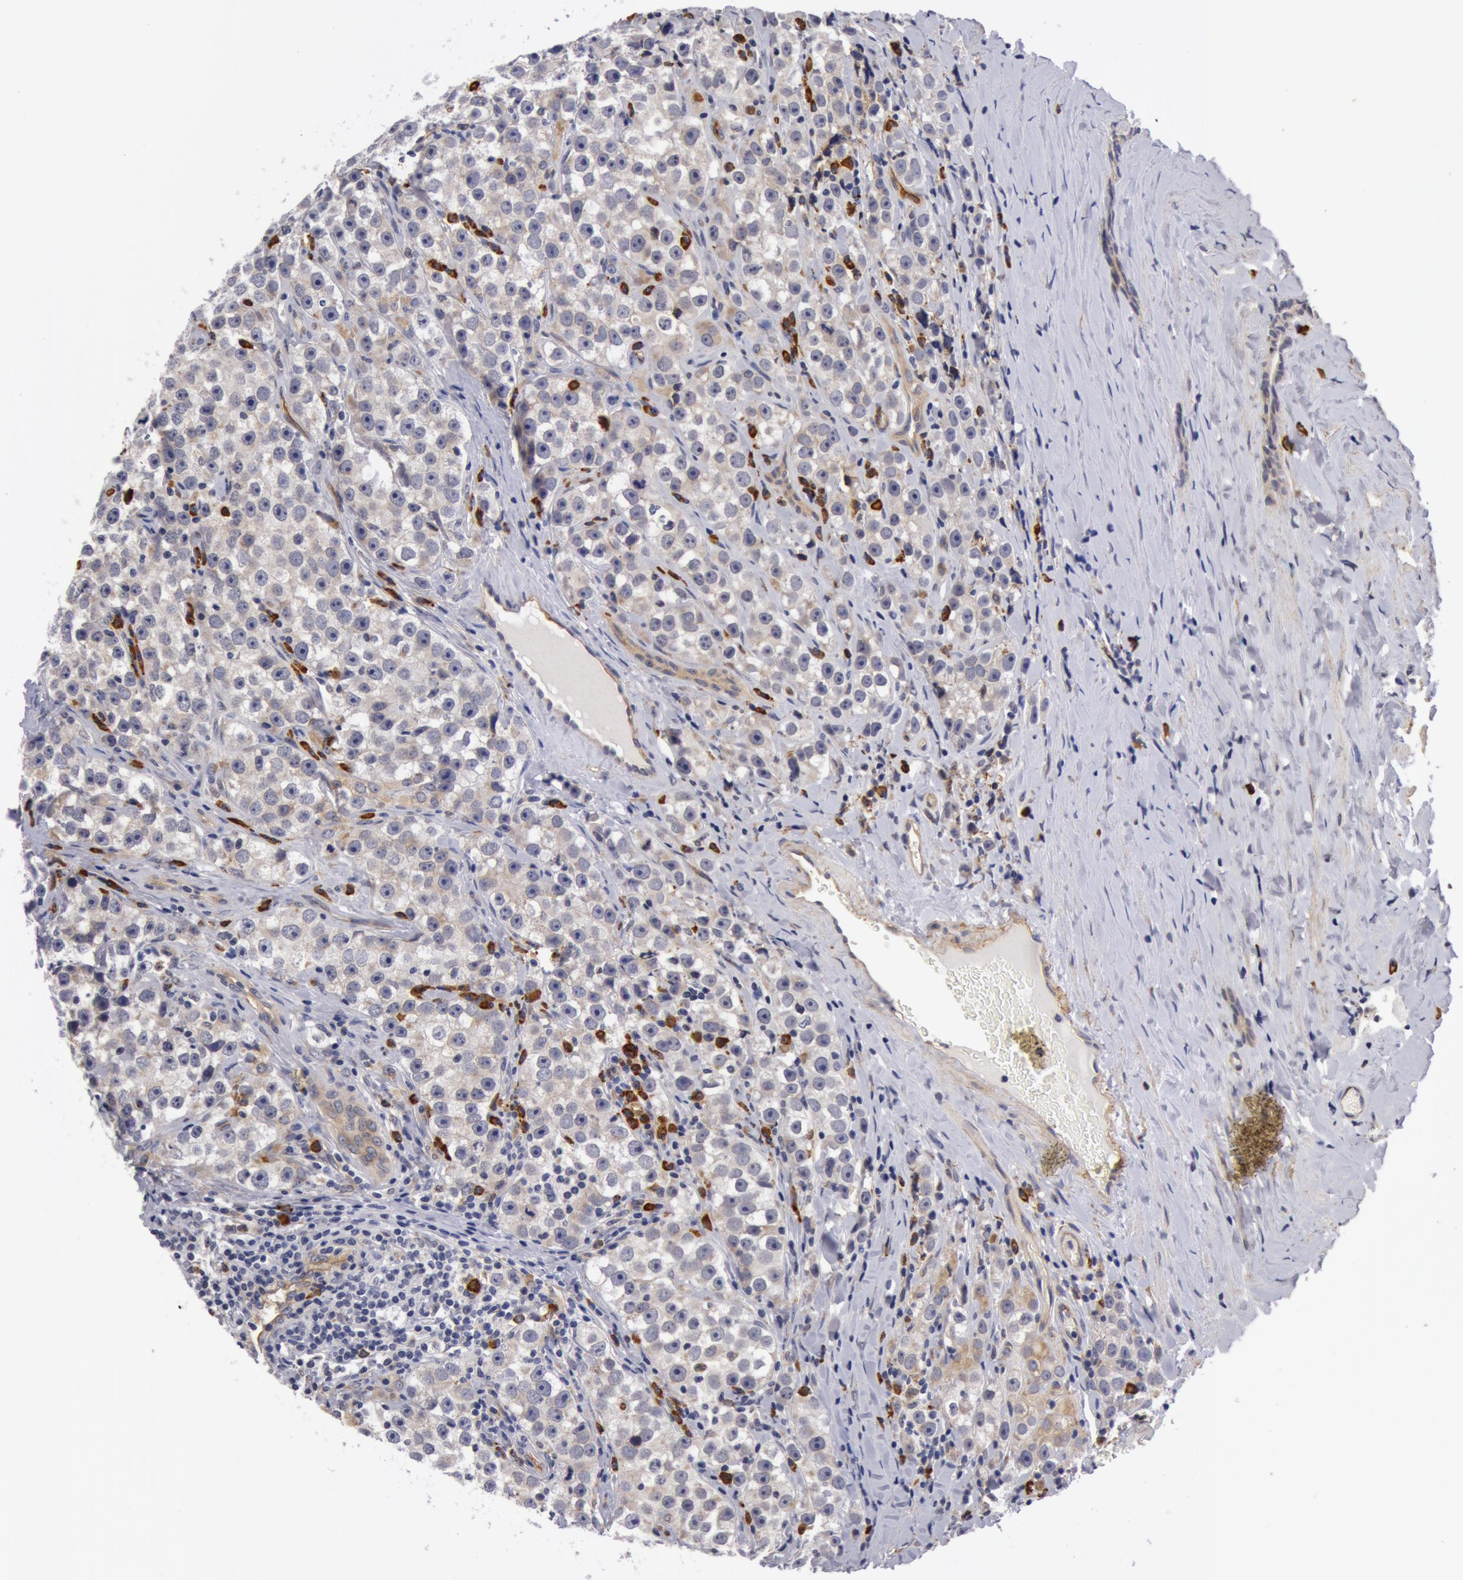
{"staining": {"intensity": "negative", "quantity": "none", "location": "none"}, "tissue": "testis cancer", "cell_type": "Tumor cells", "image_type": "cancer", "snomed": [{"axis": "morphology", "description": "Seminoma, NOS"}, {"axis": "topography", "description": "Testis"}], "caption": "Protein analysis of testis seminoma displays no significant positivity in tumor cells.", "gene": "IL23A", "patient": {"sex": "male", "age": 32}}